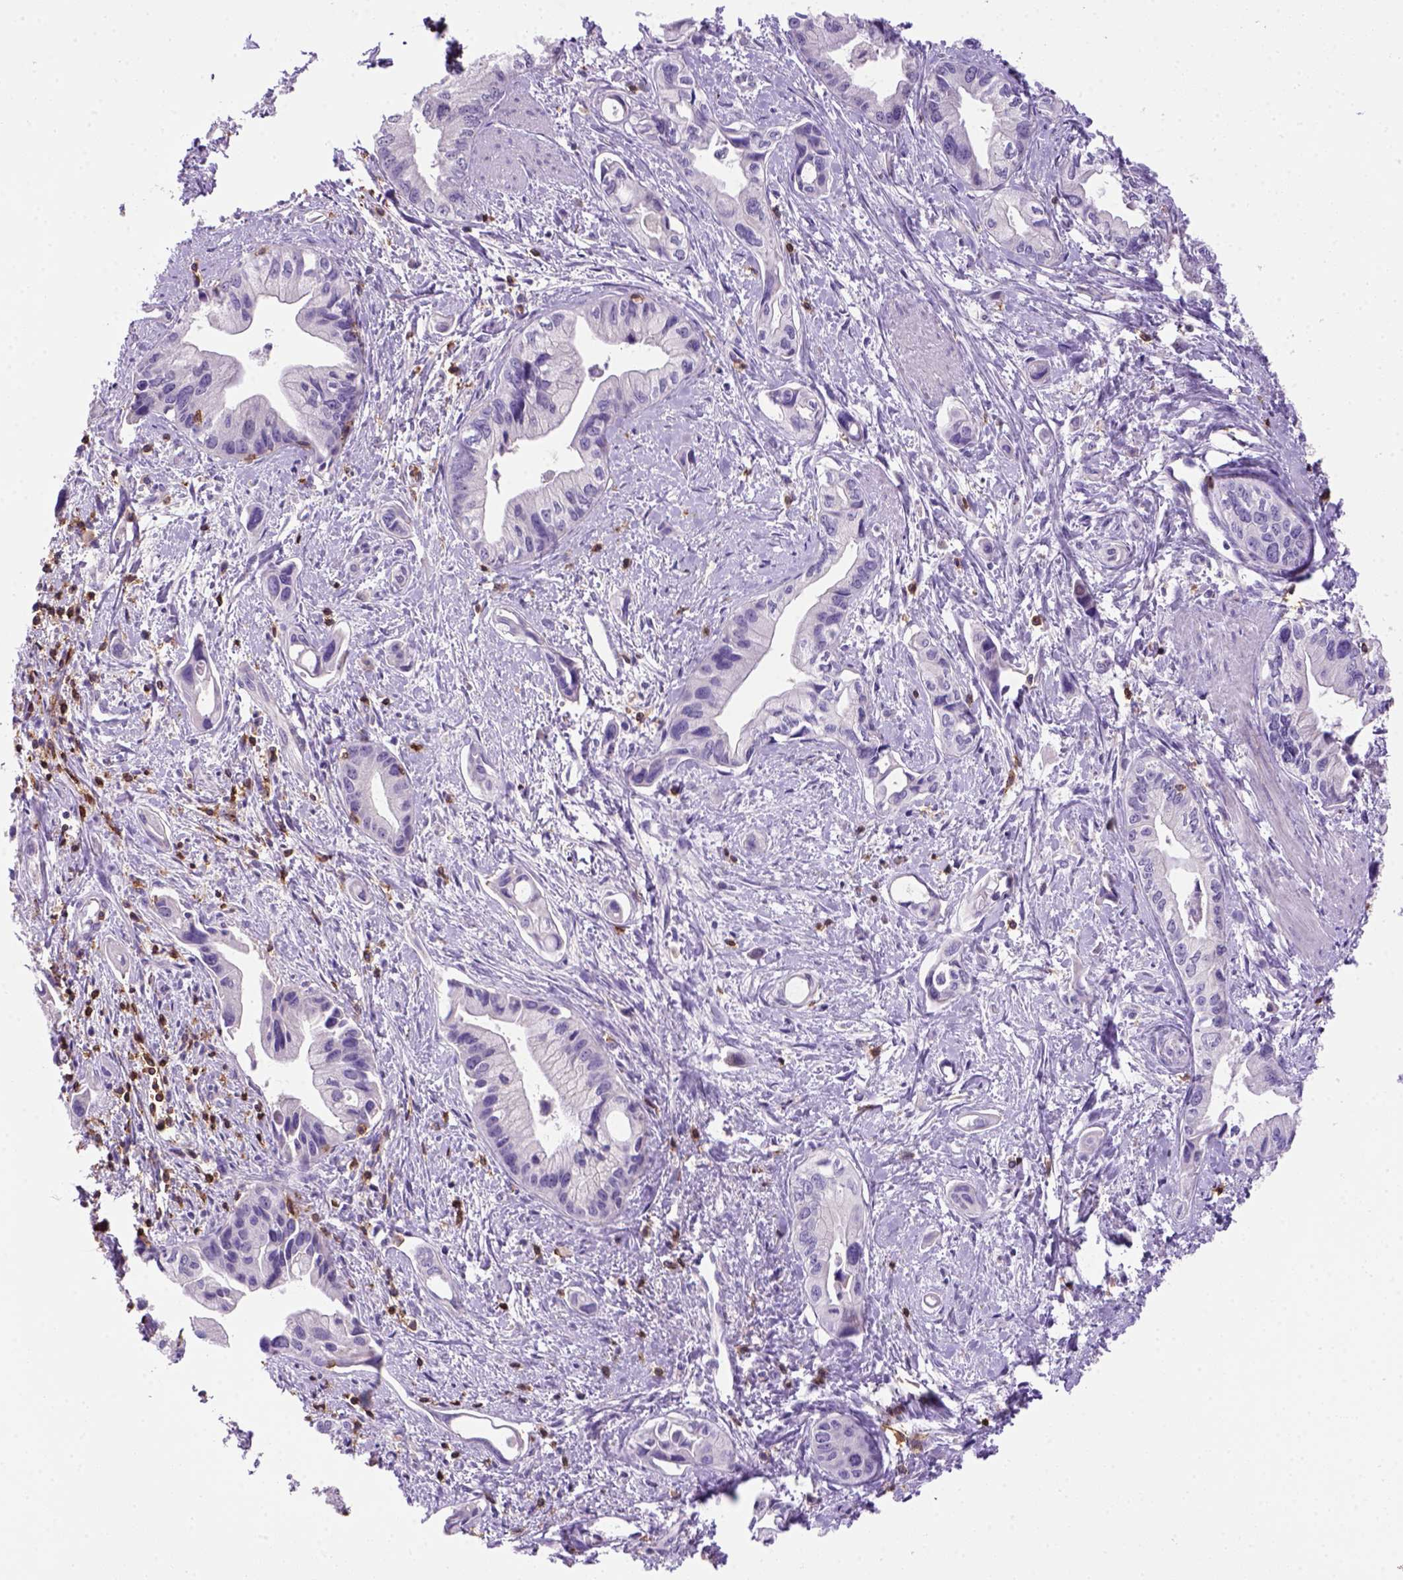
{"staining": {"intensity": "negative", "quantity": "none", "location": "none"}, "tissue": "pancreatic cancer", "cell_type": "Tumor cells", "image_type": "cancer", "snomed": [{"axis": "morphology", "description": "Adenocarcinoma, NOS"}, {"axis": "topography", "description": "Pancreas"}], "caption": "Immunohistochemical staining of human pancreatic adenocarcinoma demonstrates no significant staining in tumor cells. The staining was performed using DAB (3,3'-diaminobenzidine) to visualize the protein expression in brown, while the nuclei were stained in blue with hematoxylin (Magnification: 20x).", "gene": "CD3E", "patient": {"sex": "female", "age": 61}}